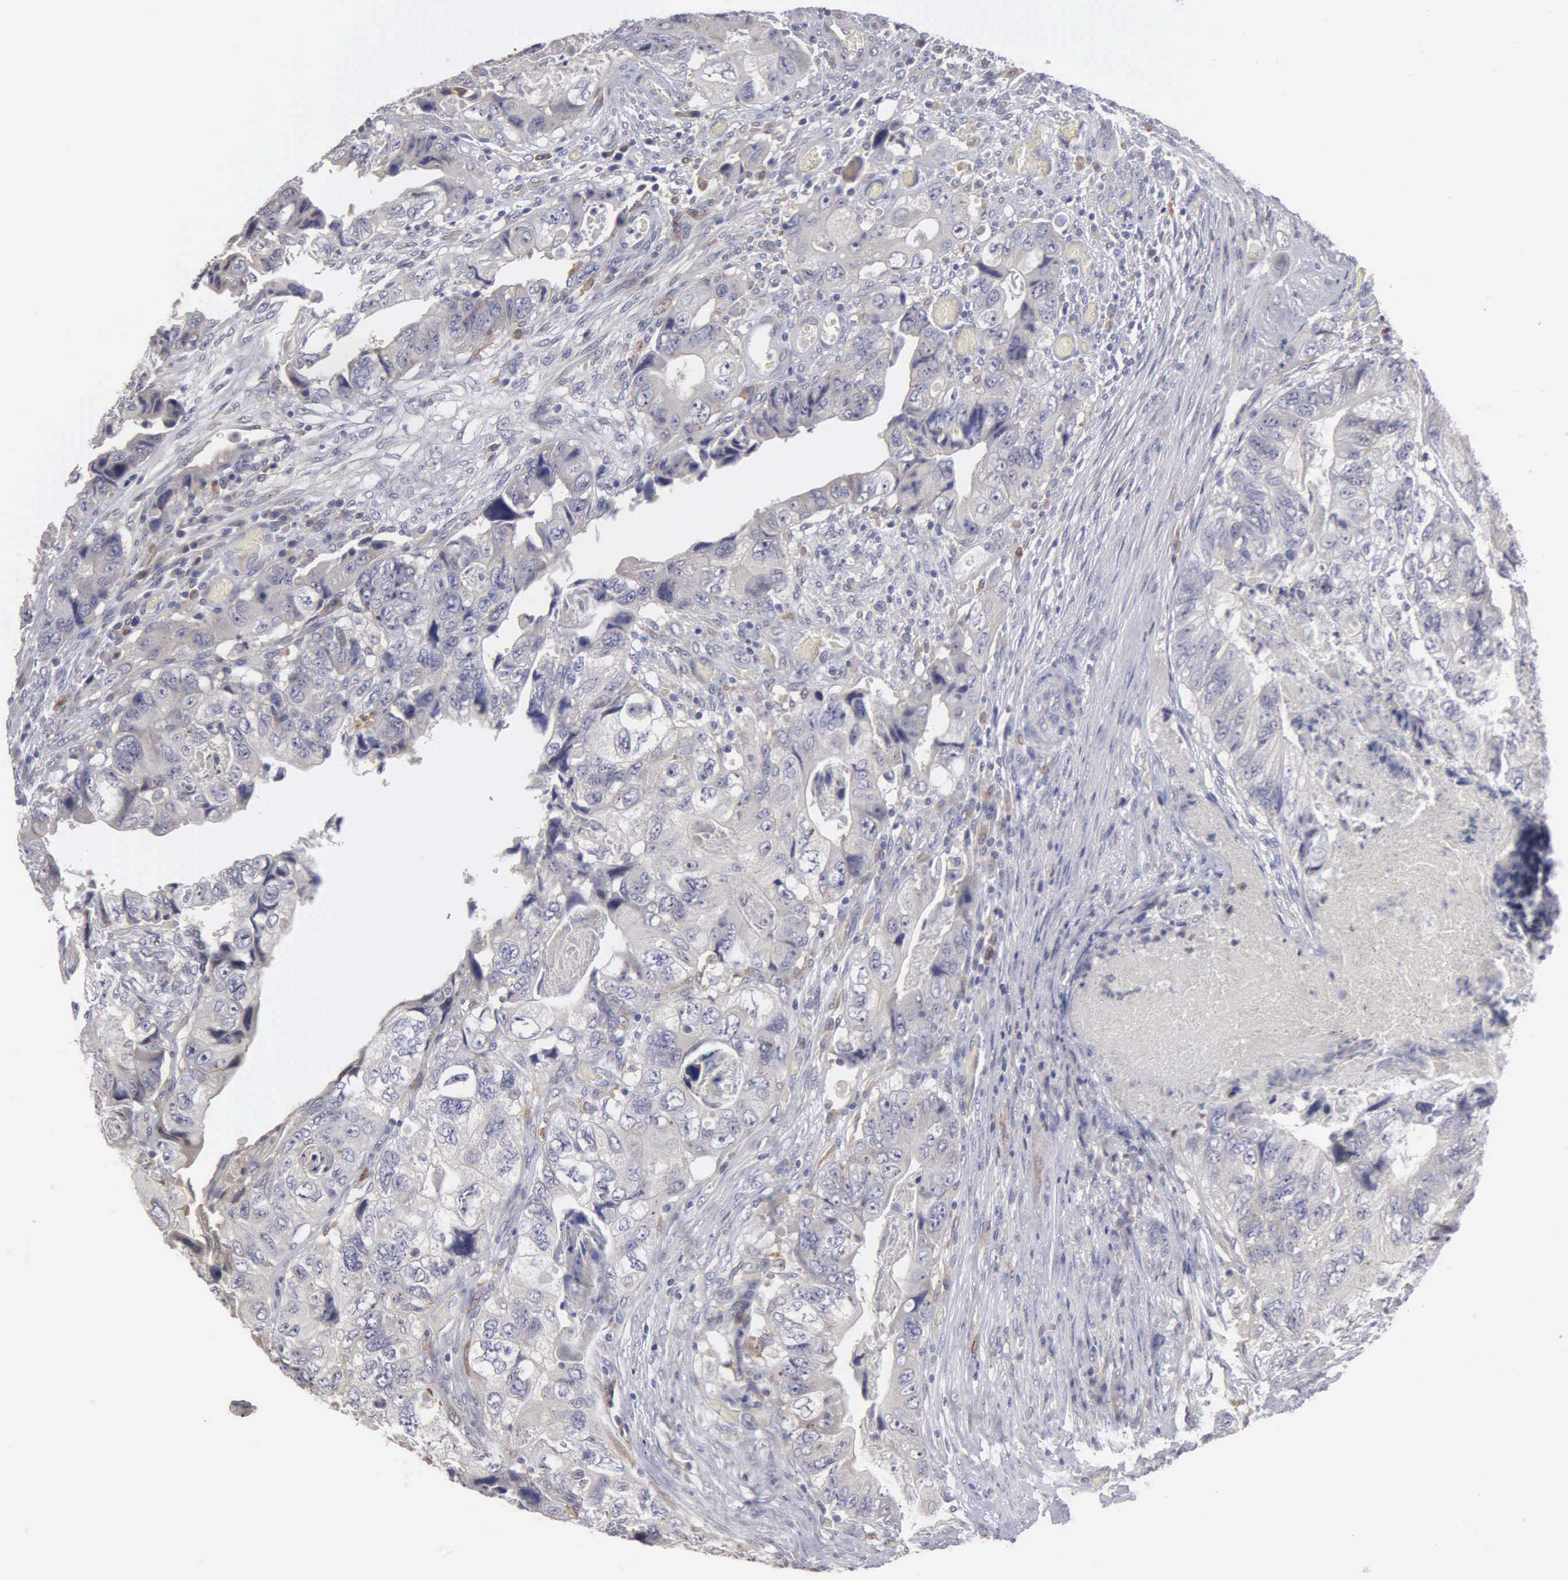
{"staining": {"intensity": "negative", "quantity": "none", "location": "none"}, "tissue": "colorectal cancer", "cell_type": "Tumor cells", "image_type": "cancer", "snomed": [{"axis": "morphology", "description": "Adenocarcinoma, NOS"}, {"axis": "topography", "description": "Rectum"}], "caption": "Immunohistochemistry of human adenocarcinoma (colorectal) exhibits no staining in tumor cells. (DAB immunohistochemistry with hematoxylin counter stain).", "gene": "LIN52", "patient": {"sex": "female", "age": 82}}